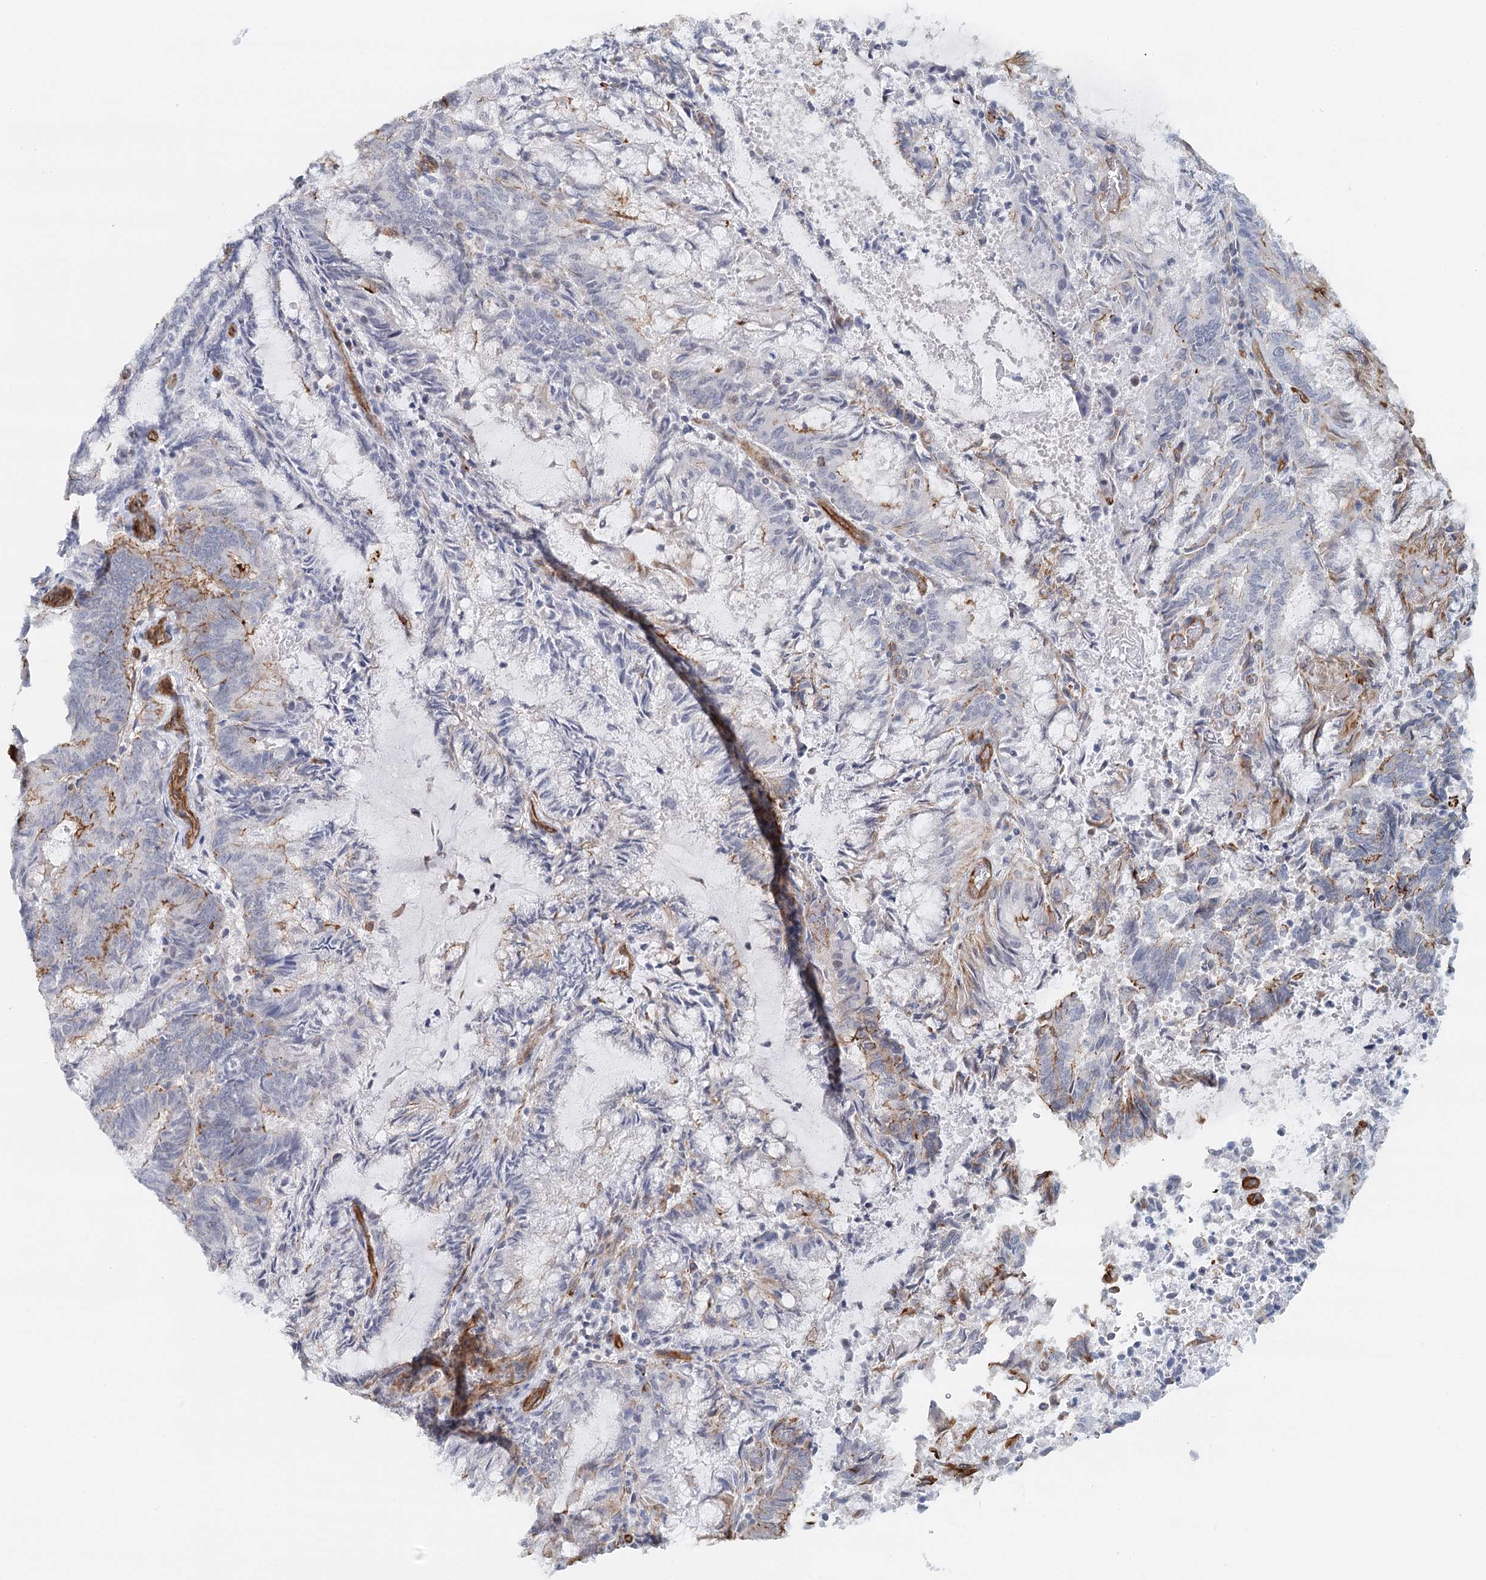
{"staining": {"intensity": "moderate", "quantity": "<25%", "location": "cytoplasmic/membranous"}, "tissue": "endometrial cancer", "cell_type": "Tumor cells", "image_type": "cancer", "snomed": [{"axis": "morphology", "description": "Adenocarcinoma, NOS"}, {"axis": "topography", "description": "Endometrium"}], "caption": "Brown immunohistochemical staining in human adenocarcinoma (endometrial) displays moderate cytoplasmic/membranous positivity in approximately <25% of tumor cells. The staining was performed using DAB (3,3'-diaminobenzidine), with brown indicating positive protein expression. Nuclei are stained blue with hematoxylin.", "gene": "SYNPO", "patient": {"sex": "female", "age": 80}}